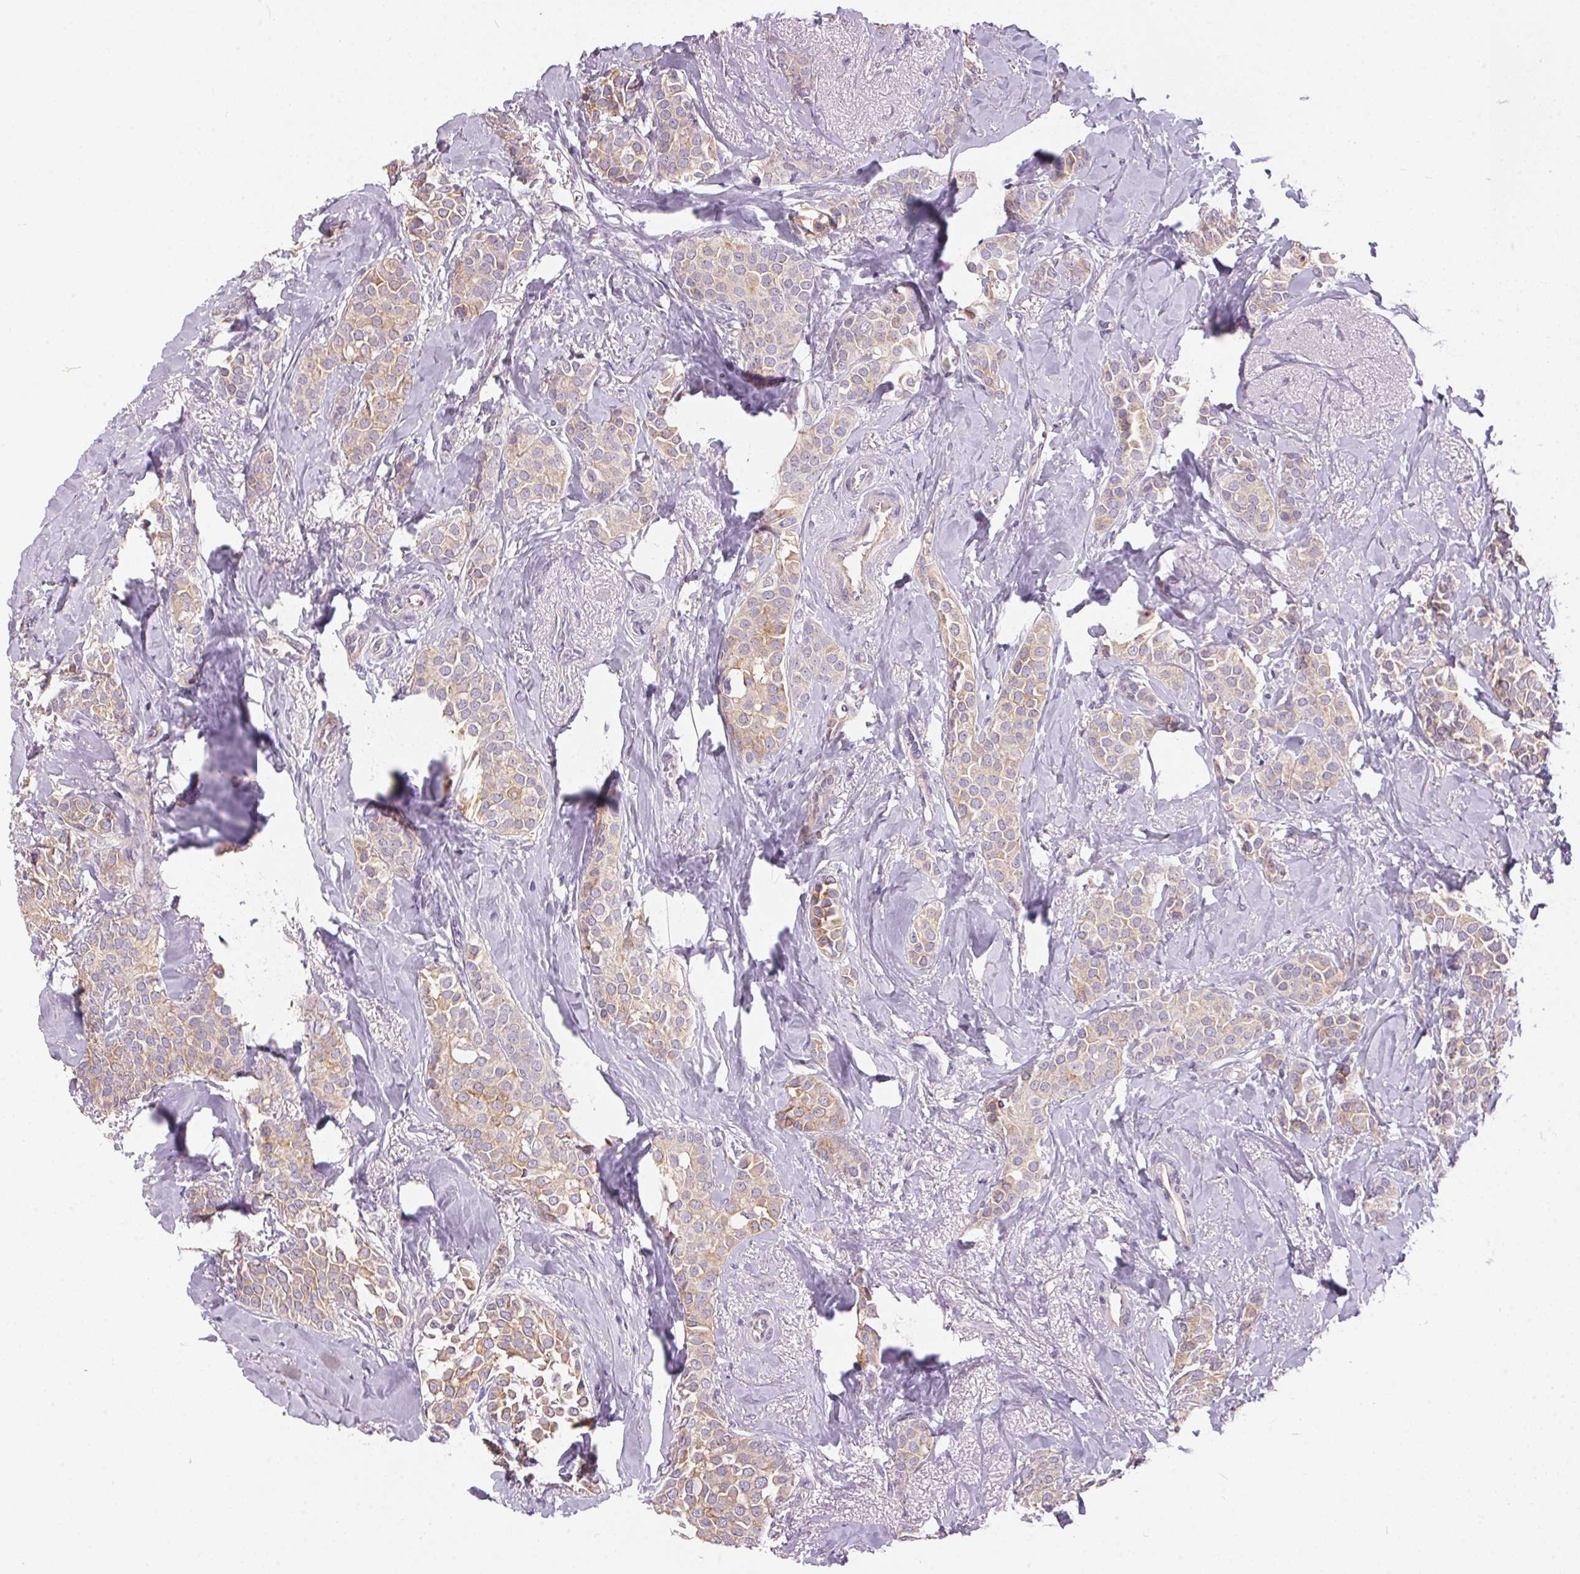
{"staining": {"intensity": "weak", "quantity": "25%-75%", "location": "cytoplasmic/membranous"}, "tissue": "breast cancer", "cell_type": "Tumor cells", "image_type": "cancer", "snomed": [{"axis": "morphology", "description": "Duct carcinoma"}, {"axis": "topography", "description": "Breast"}], "caption": "The photomicrograph reveals immunohistochemical staining of breast cancer. There is weak cytoplasmic/membranous positivity is seen in about 25%-75% of tumor cells.", "gene": "UNC13B", "patient": {"sex": "female", "age": 79}}